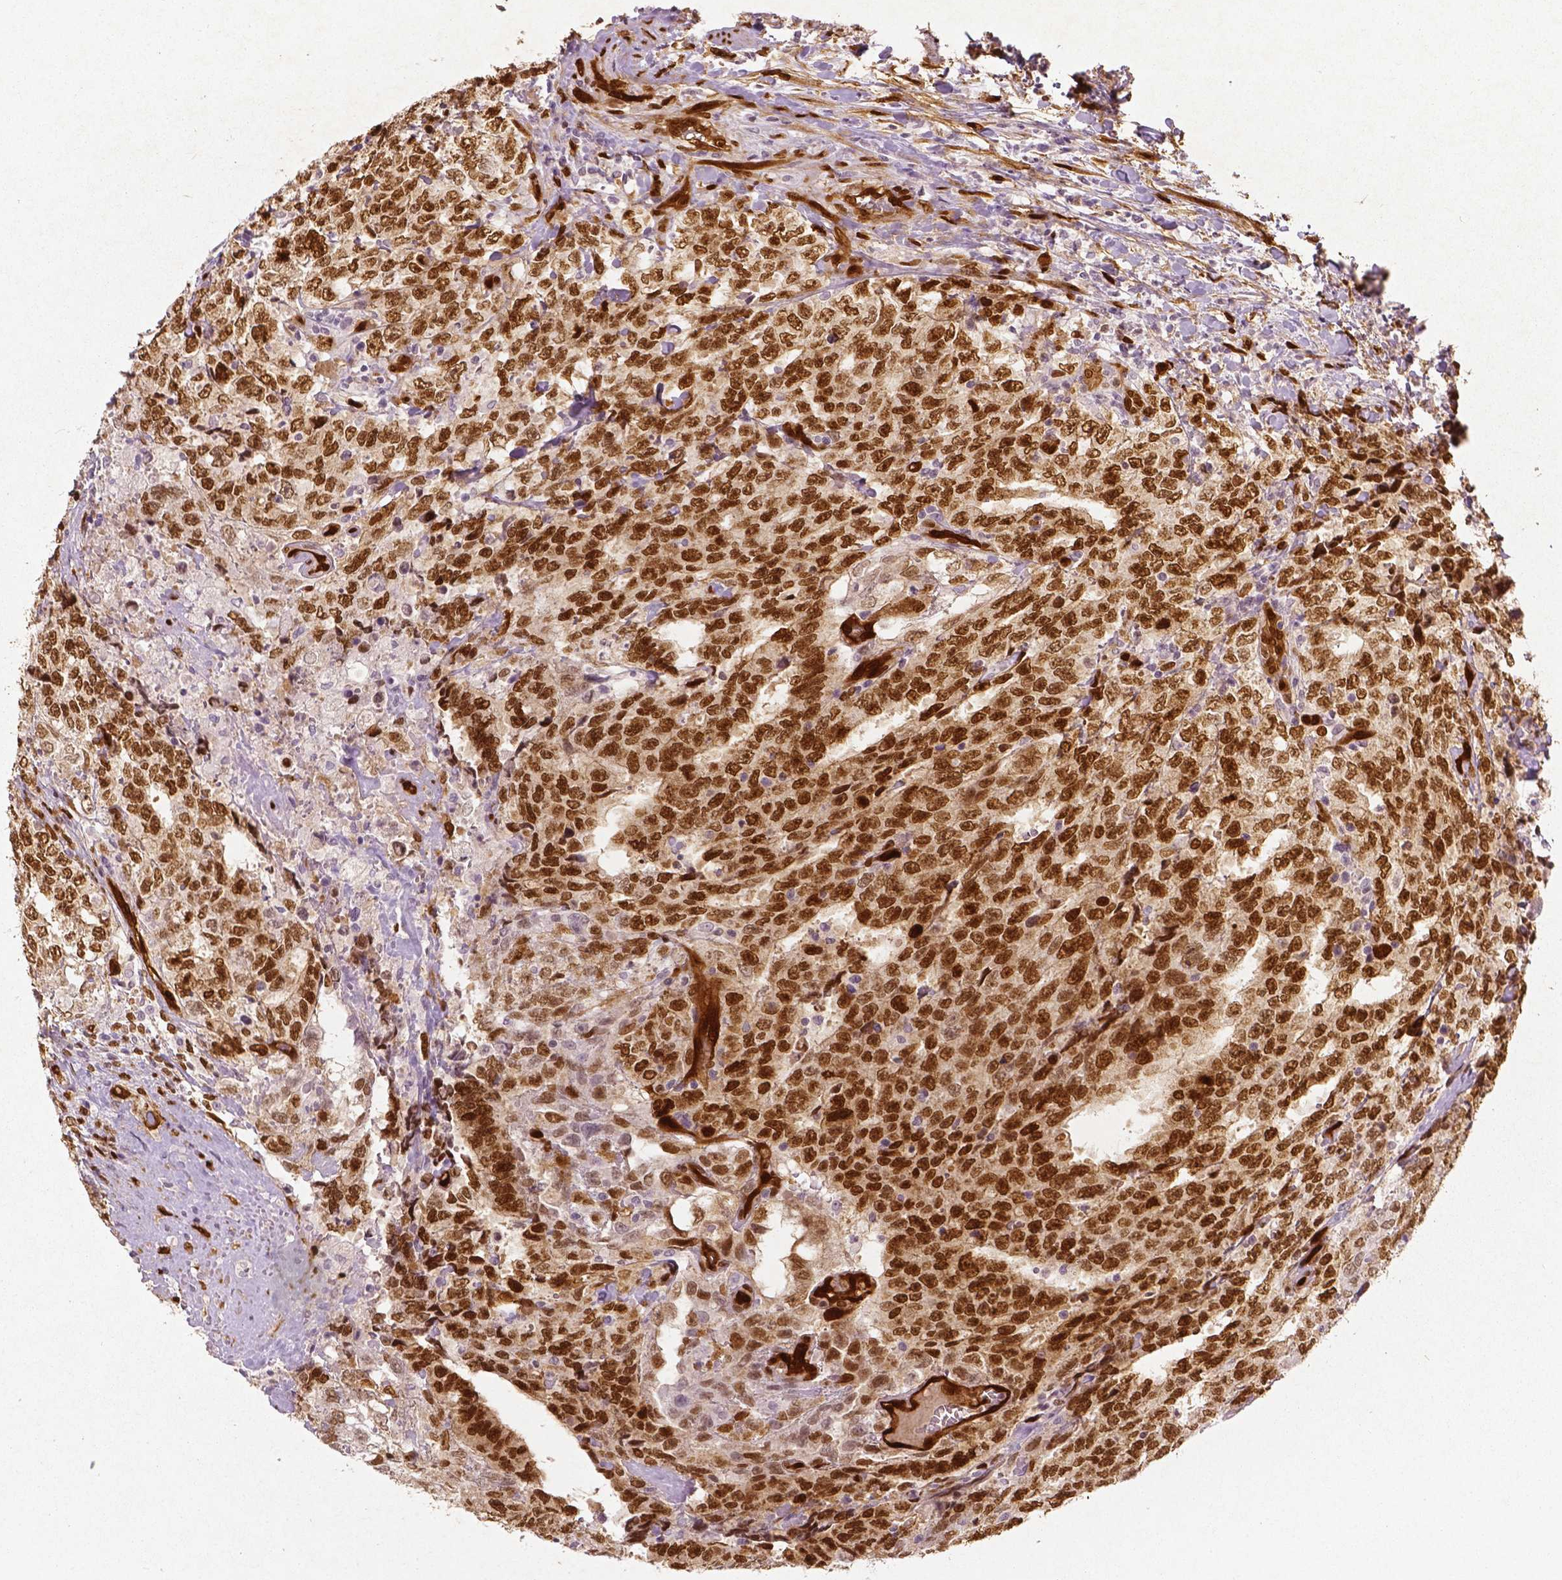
{"staining": {"intensity": "moderate", "quantity": ">75%", "location": "nuclear"}, "tissue": "testis cancer", "cell_type": "Tumor cells", "image_type": "cancer", "snomed": [{"axis": "morphology", "description": "Carcinoma, Embryonal, NOS"}, {"axis": "topography", "description": "Testis"}], "caption": "IHC of human embryonal carcinoma (testis) reveals medium levels of moderate nuclear expression in about >75% of tumor cells.", "gene": "WWTR1", "patient": {"sex": "male", "age": 24}}